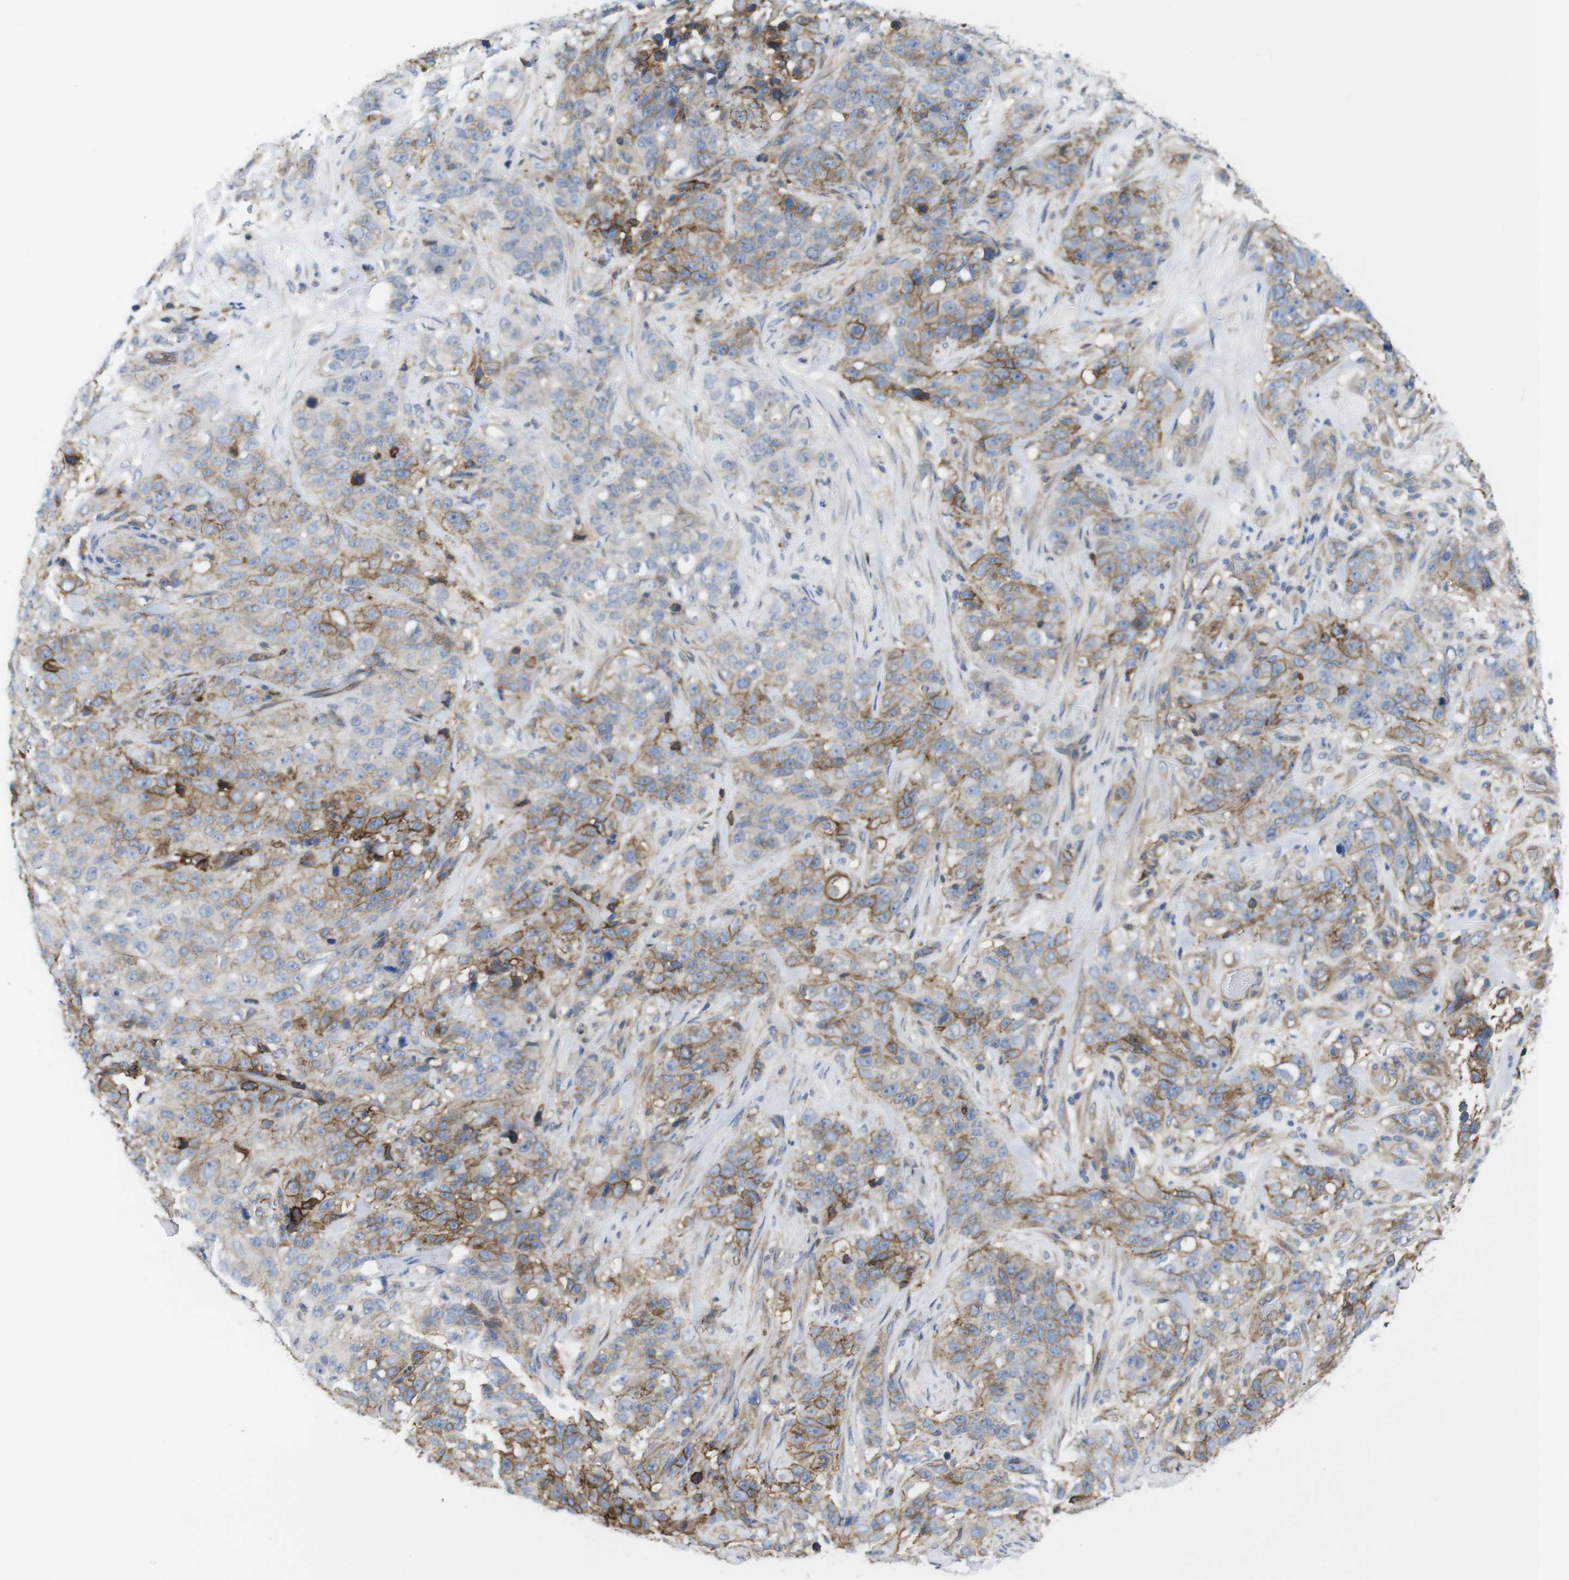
{"staining": {"intensity": "moderate", "quantity": "<25%", "location": "cytoplasmic/membranous"}, "tissue": "stomach cancer", "cell_type": "Tumor cells", "image_type": "cancer", "snomed": [{"axis": "morphology", "description": "Adenocarcinoma, NOS"}, {"axis": "topography", "description": "Stomach"}], "caption": "DAB immunohistochemical staining of human adenocarcinoma (stomach) demonstrates moderate cytoplasmic/membranous protein expression in approximately <25% of tumor cells. (DAB (3,3'-diaminobenzidine) = brown stain, brightfield microscopy at high magnification).", "gene": "CCR6", "patient": {"sex": "male", "age": 48}}